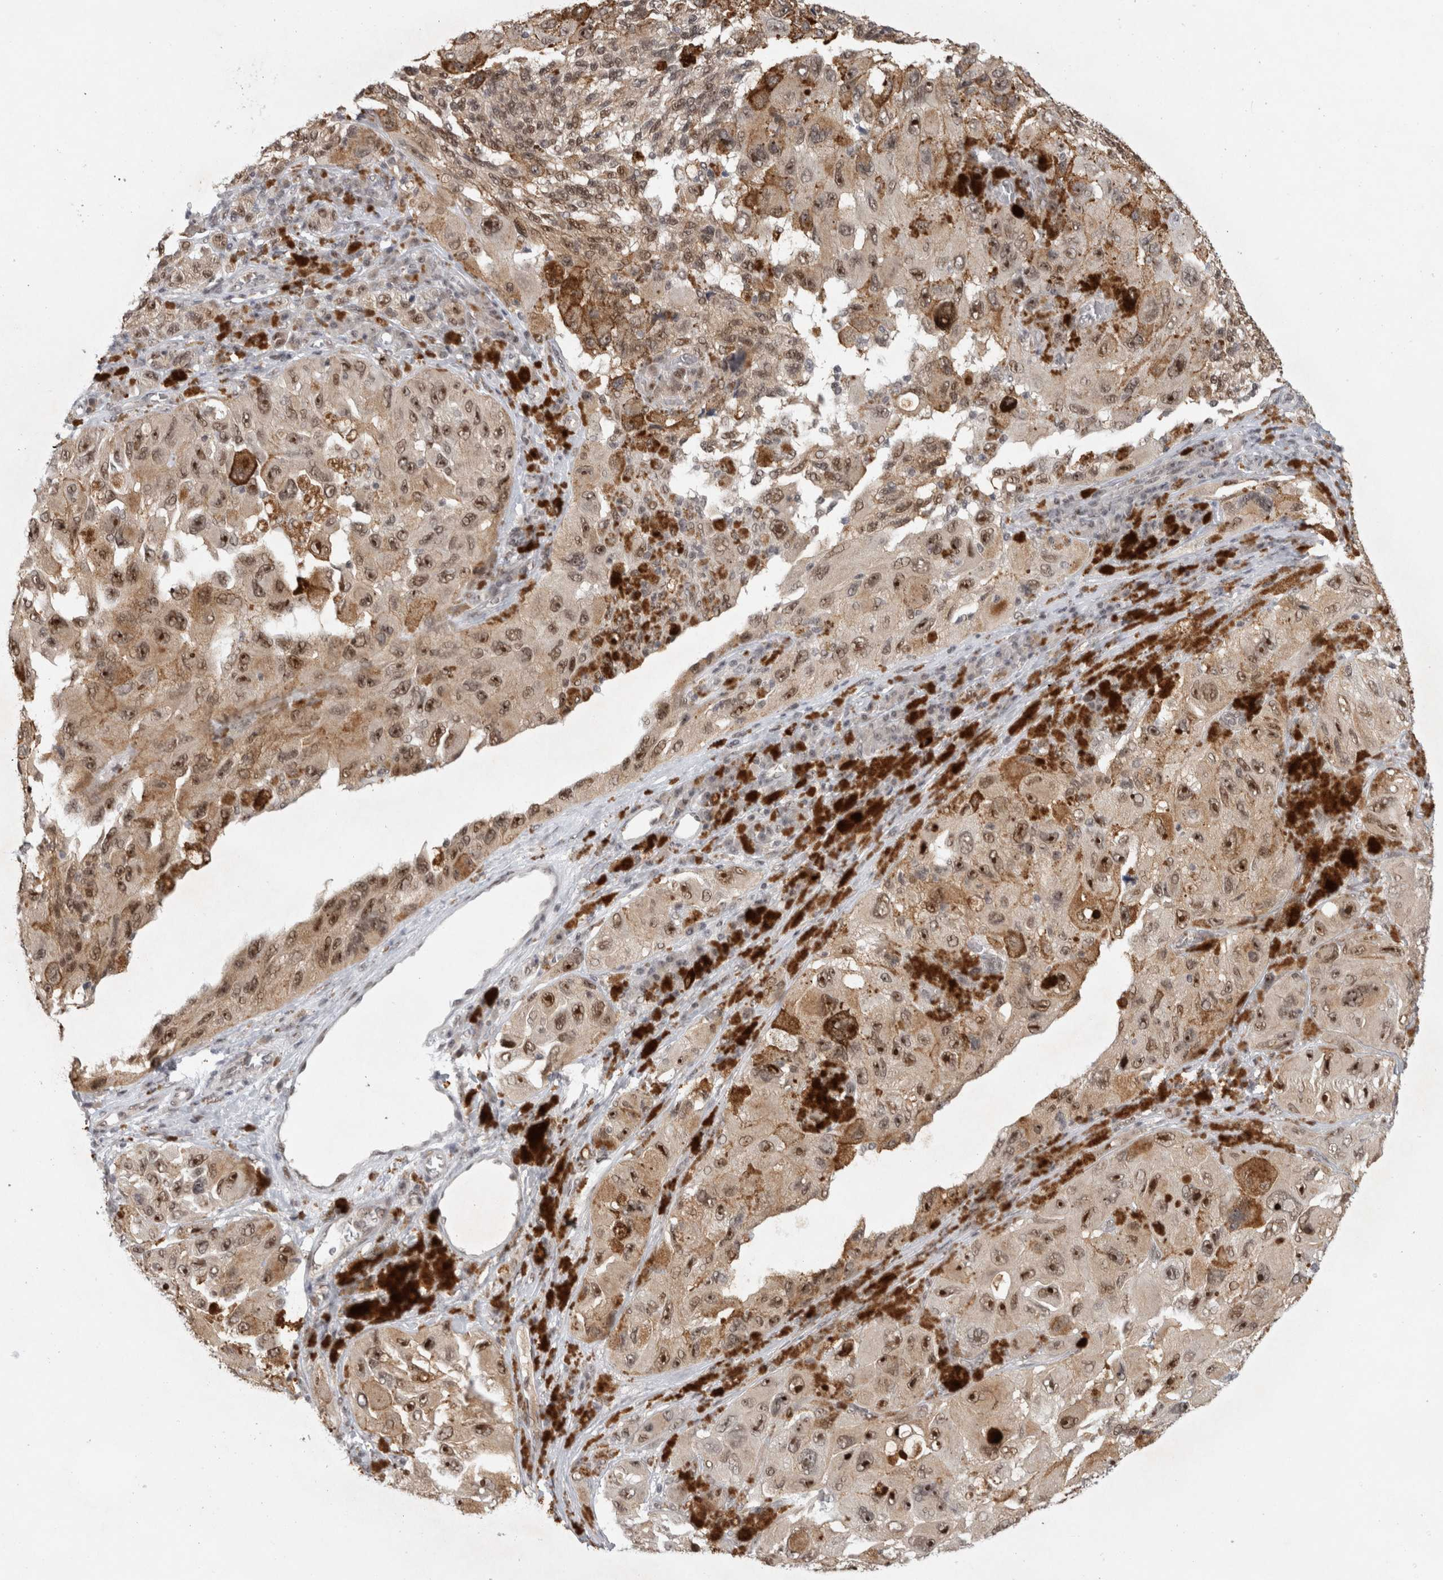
{"staining": {"intensity": "moderate", "quantity": ">75%", "location": "cytoplasmic/membranous,nuclear"}, "tissue": "melanoma", "cell_type": "Tumor cells", "image_type": "cancer", "snomed": [{"axis": "morphology", "description": "Malignant melanoma, NOS"}, {"axis": "topography", "description": "Skin"}], "caption": "Melanoma stained for a protein exhibits moderate cytoplasmic/membranous and nuclear positivity in tumor cells.", "gene": "HESX1", "patient": {"sex": "female", "age": 73}}